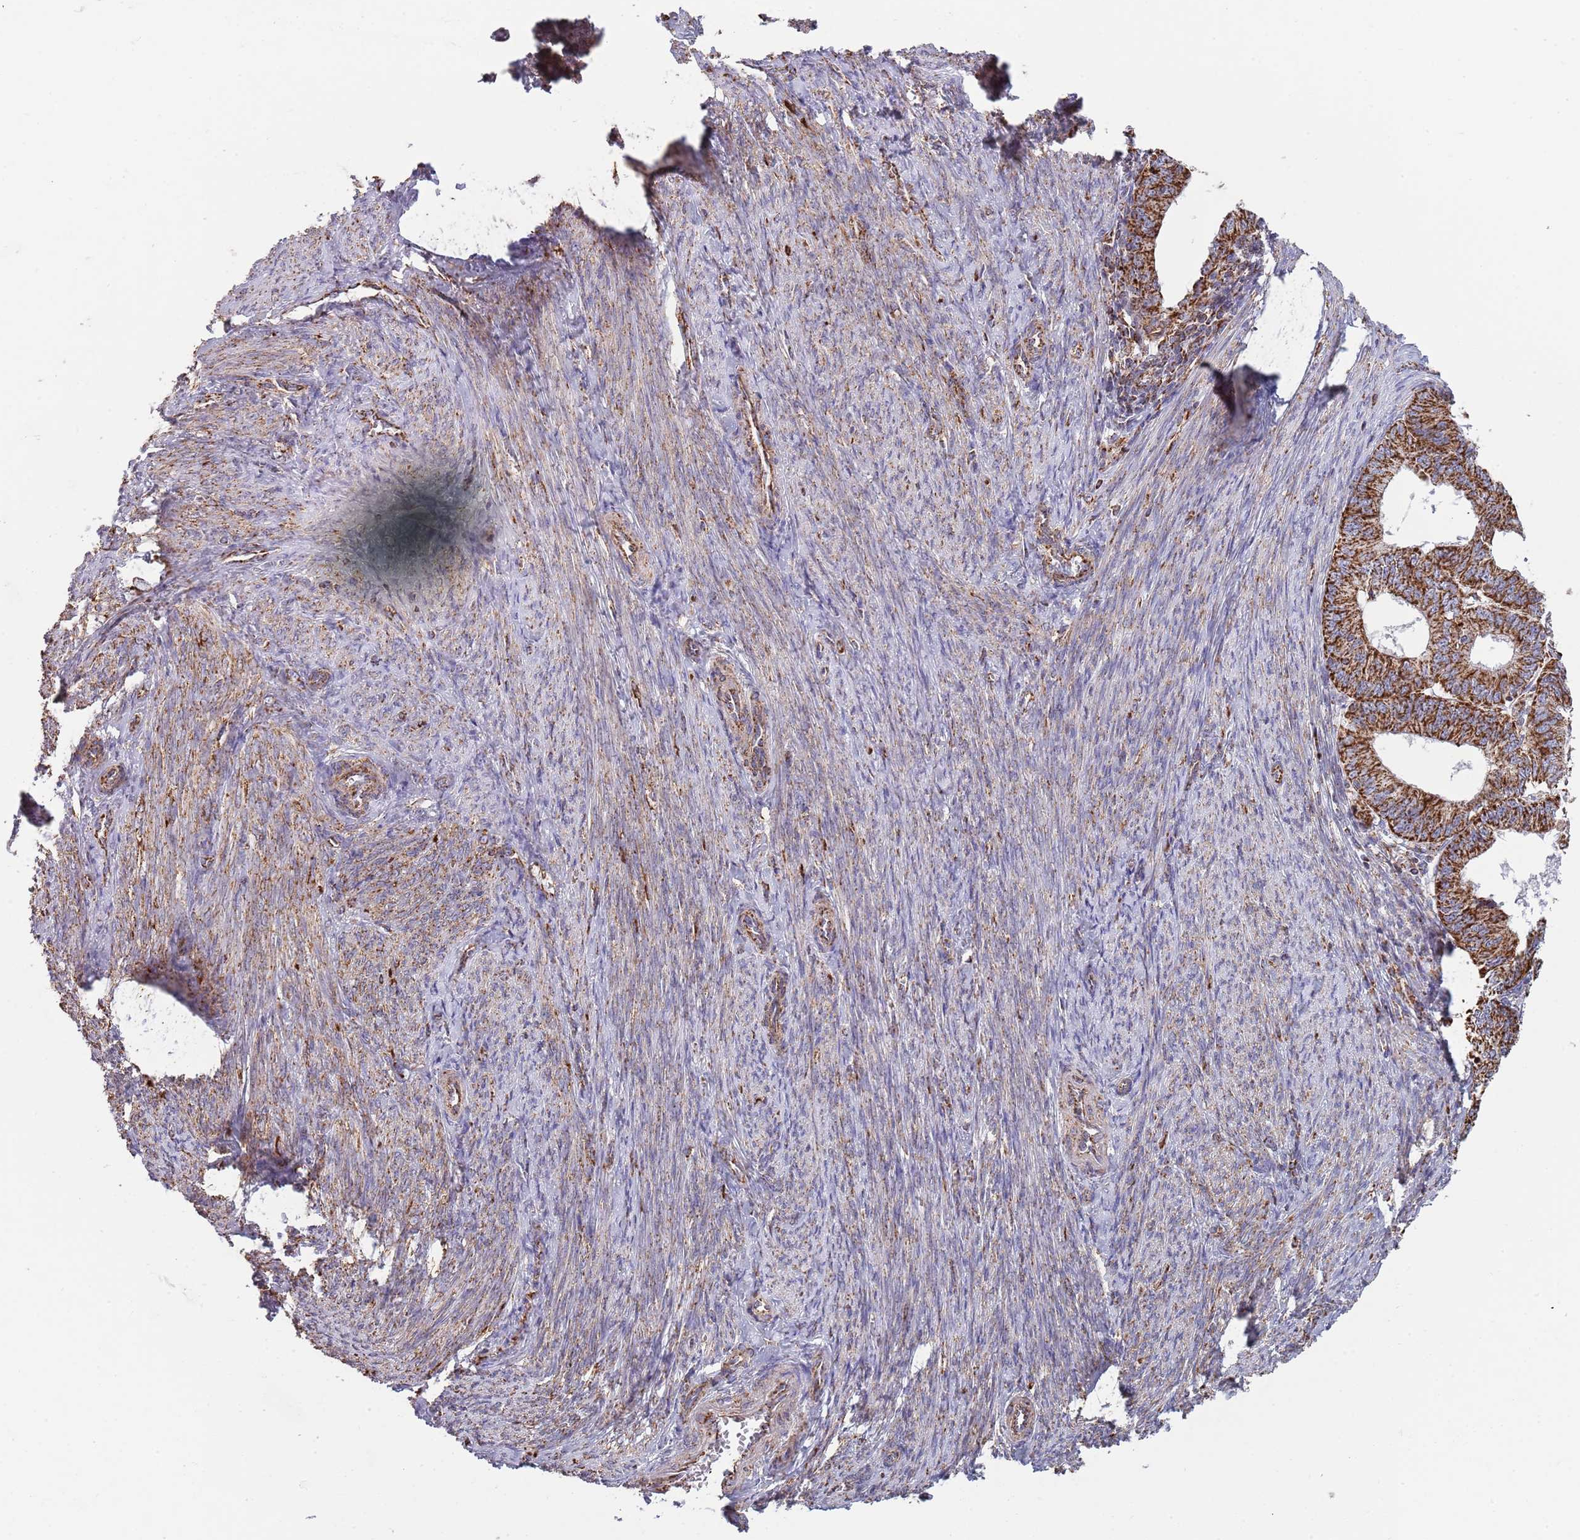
{"staining": {"intensity": "strong", "quantity": ">75%", "location": "cytoplasmic/membranous"}, "tissue": "endometrial cancer", "cell_type": "Tumor cells", "image_type": "cancer", "snomed": [{"axis": "morphology", "description": "Adenocarcinoma, NOS"}, {"axis": "topography", "description": "Endometrium"}], "caption": "Endometrial cancer (adenocarcinoma) stained with DAB IHC demonstrates high levels of strong cytoplasmic/membranous staining in approximately >75% of tumor cells.", "gene": "VPS16", "patient": {"sex": "female", "age": 56}}